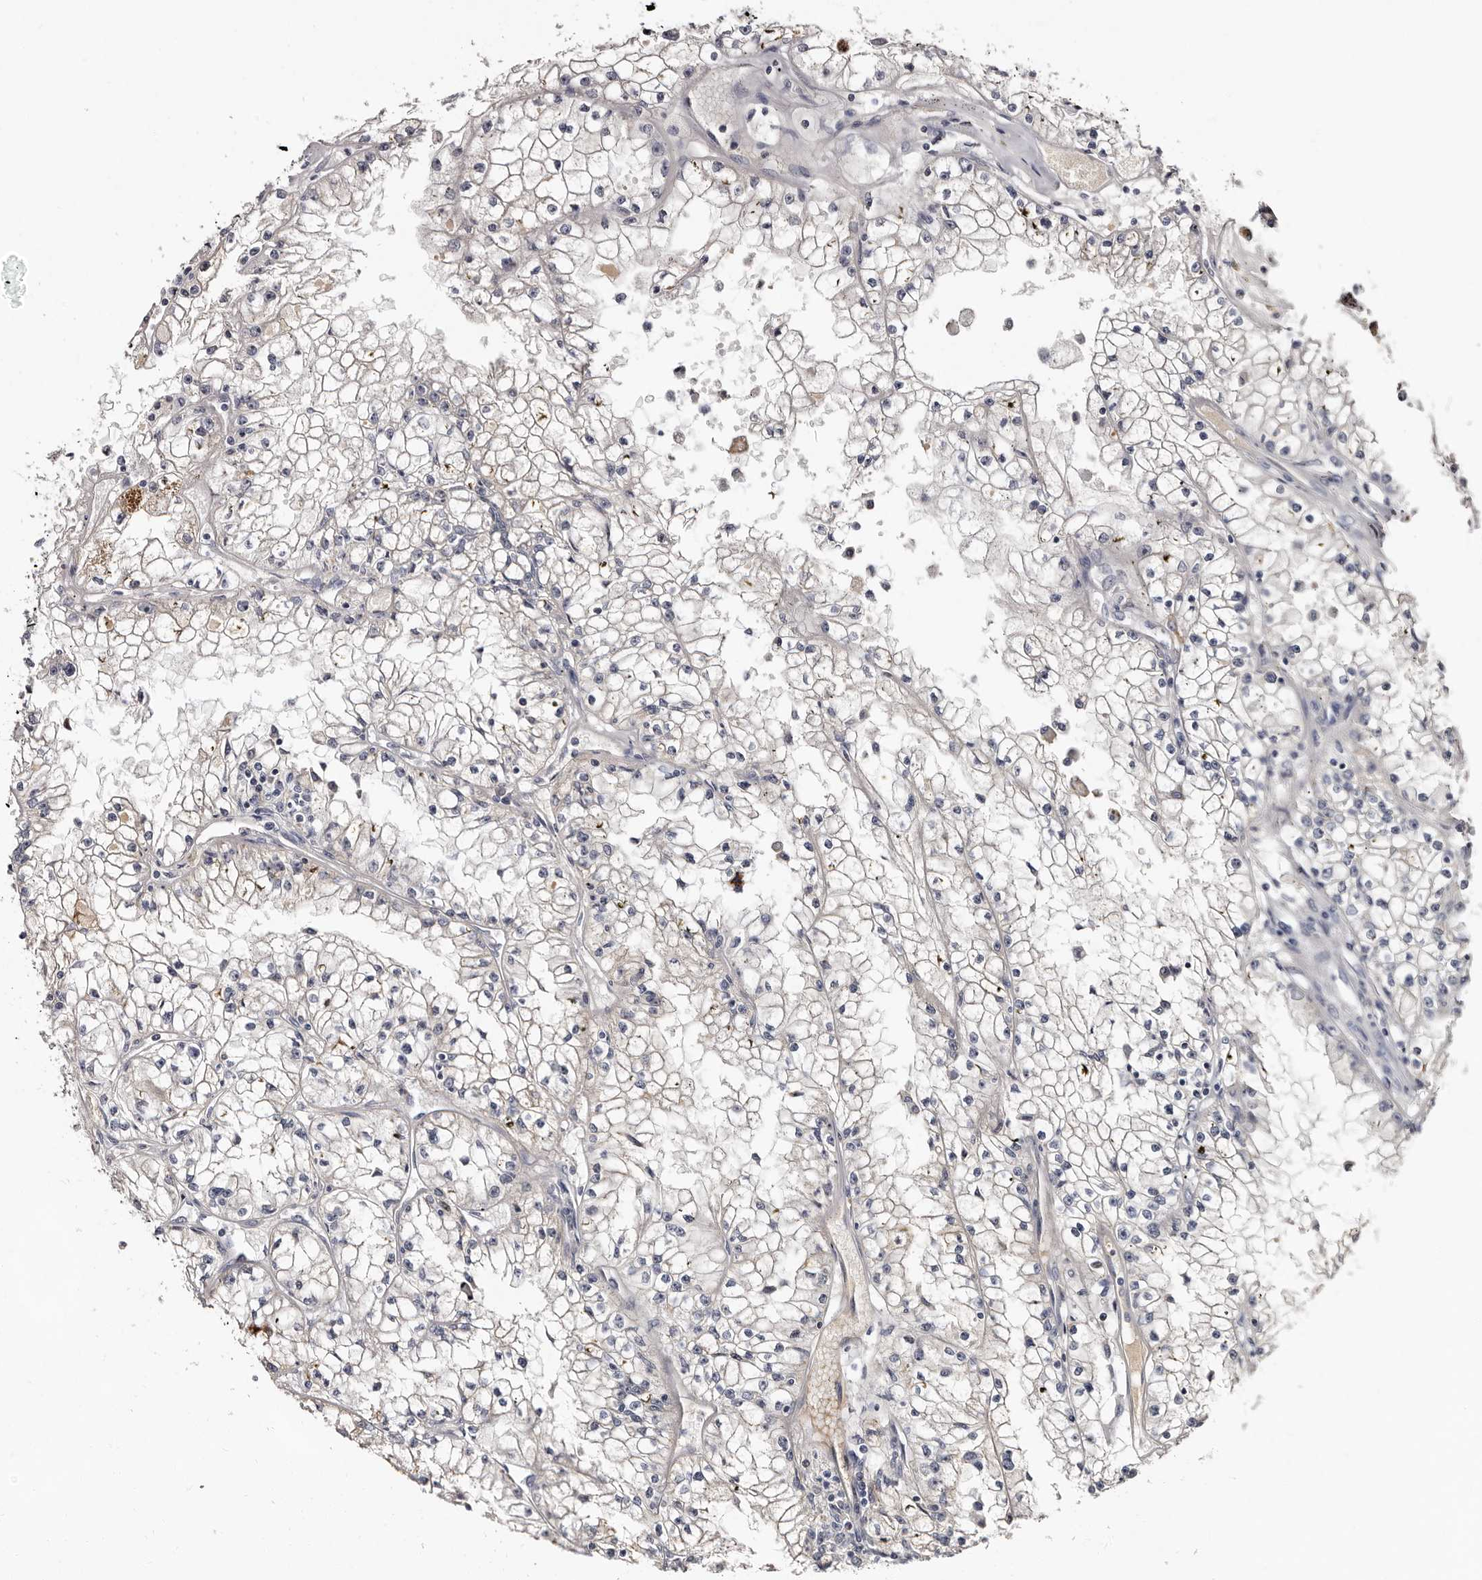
{"staining": {"intensity": "negative", "quantity": "none", "location": "none"}, "tissue": "renal cancer", "cell_type": "Tumor cells", "image_type": "cancer", "snomed": [{"axis": "morphology", "description": "Adenocarcinoma, NOS"}, {"axis": "topography", "description": "Kidney"}], "caption": "A histopathology image of human renal cancer (adenocarcinoma) is negative for staining in tumor cells.", "gene": "TBC1D22B", "patient": {"sex": "male", "age": 56}}